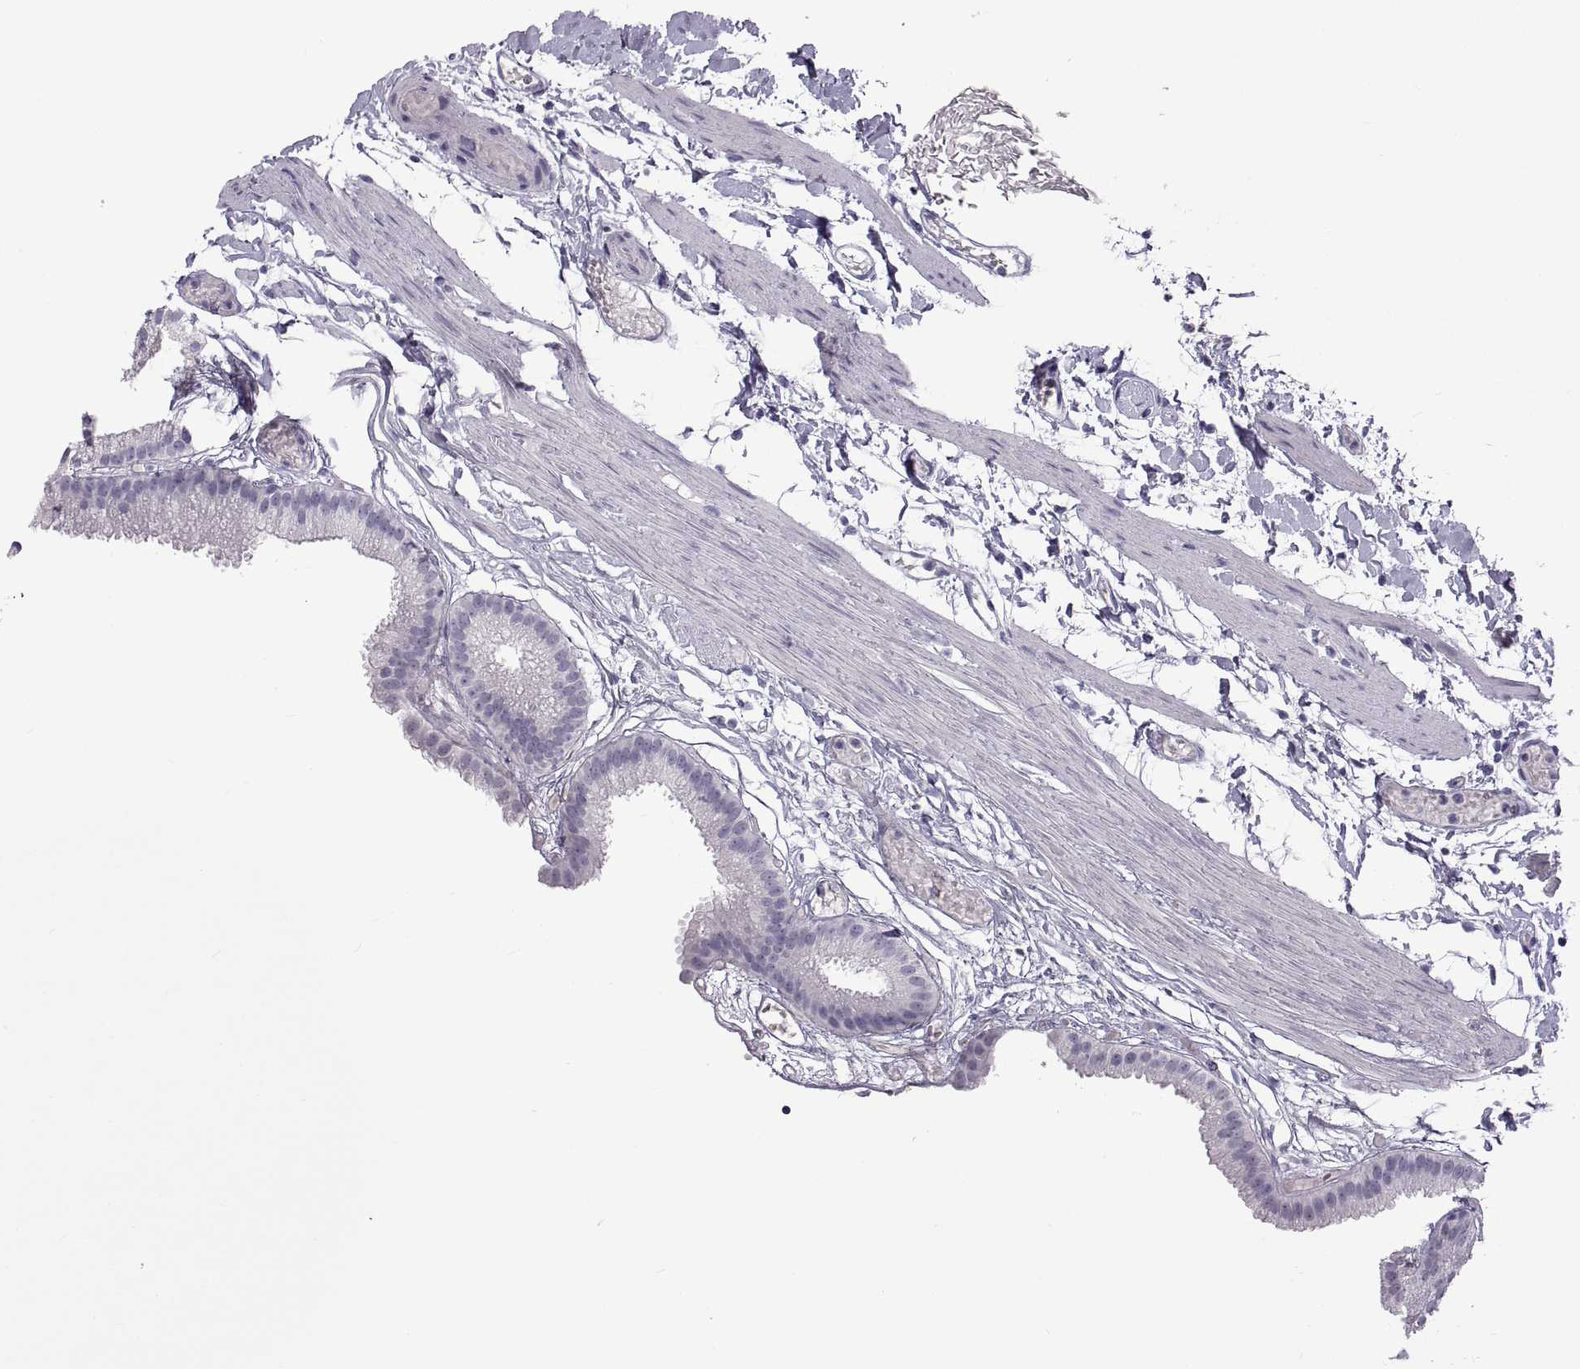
{"staining": {"intensity": "negative", "quantity": "none", "location": "none"}, "tissue": "gallbladder", "cell_type": "Glandular cells", "image_type": "normal", "snomed": [{"axis": "morphology", "description": "Normal tissue, NOS"}, {"axis": "topography", "description": "Gallbladder"}], "caption": "Immunohistochemistry micrograph of benign gallbladder stained for a protein (brown), which displays no positivity in glandular cells.", "gene": "RDM1", "patient": {"sex": "female", "age": 45}}